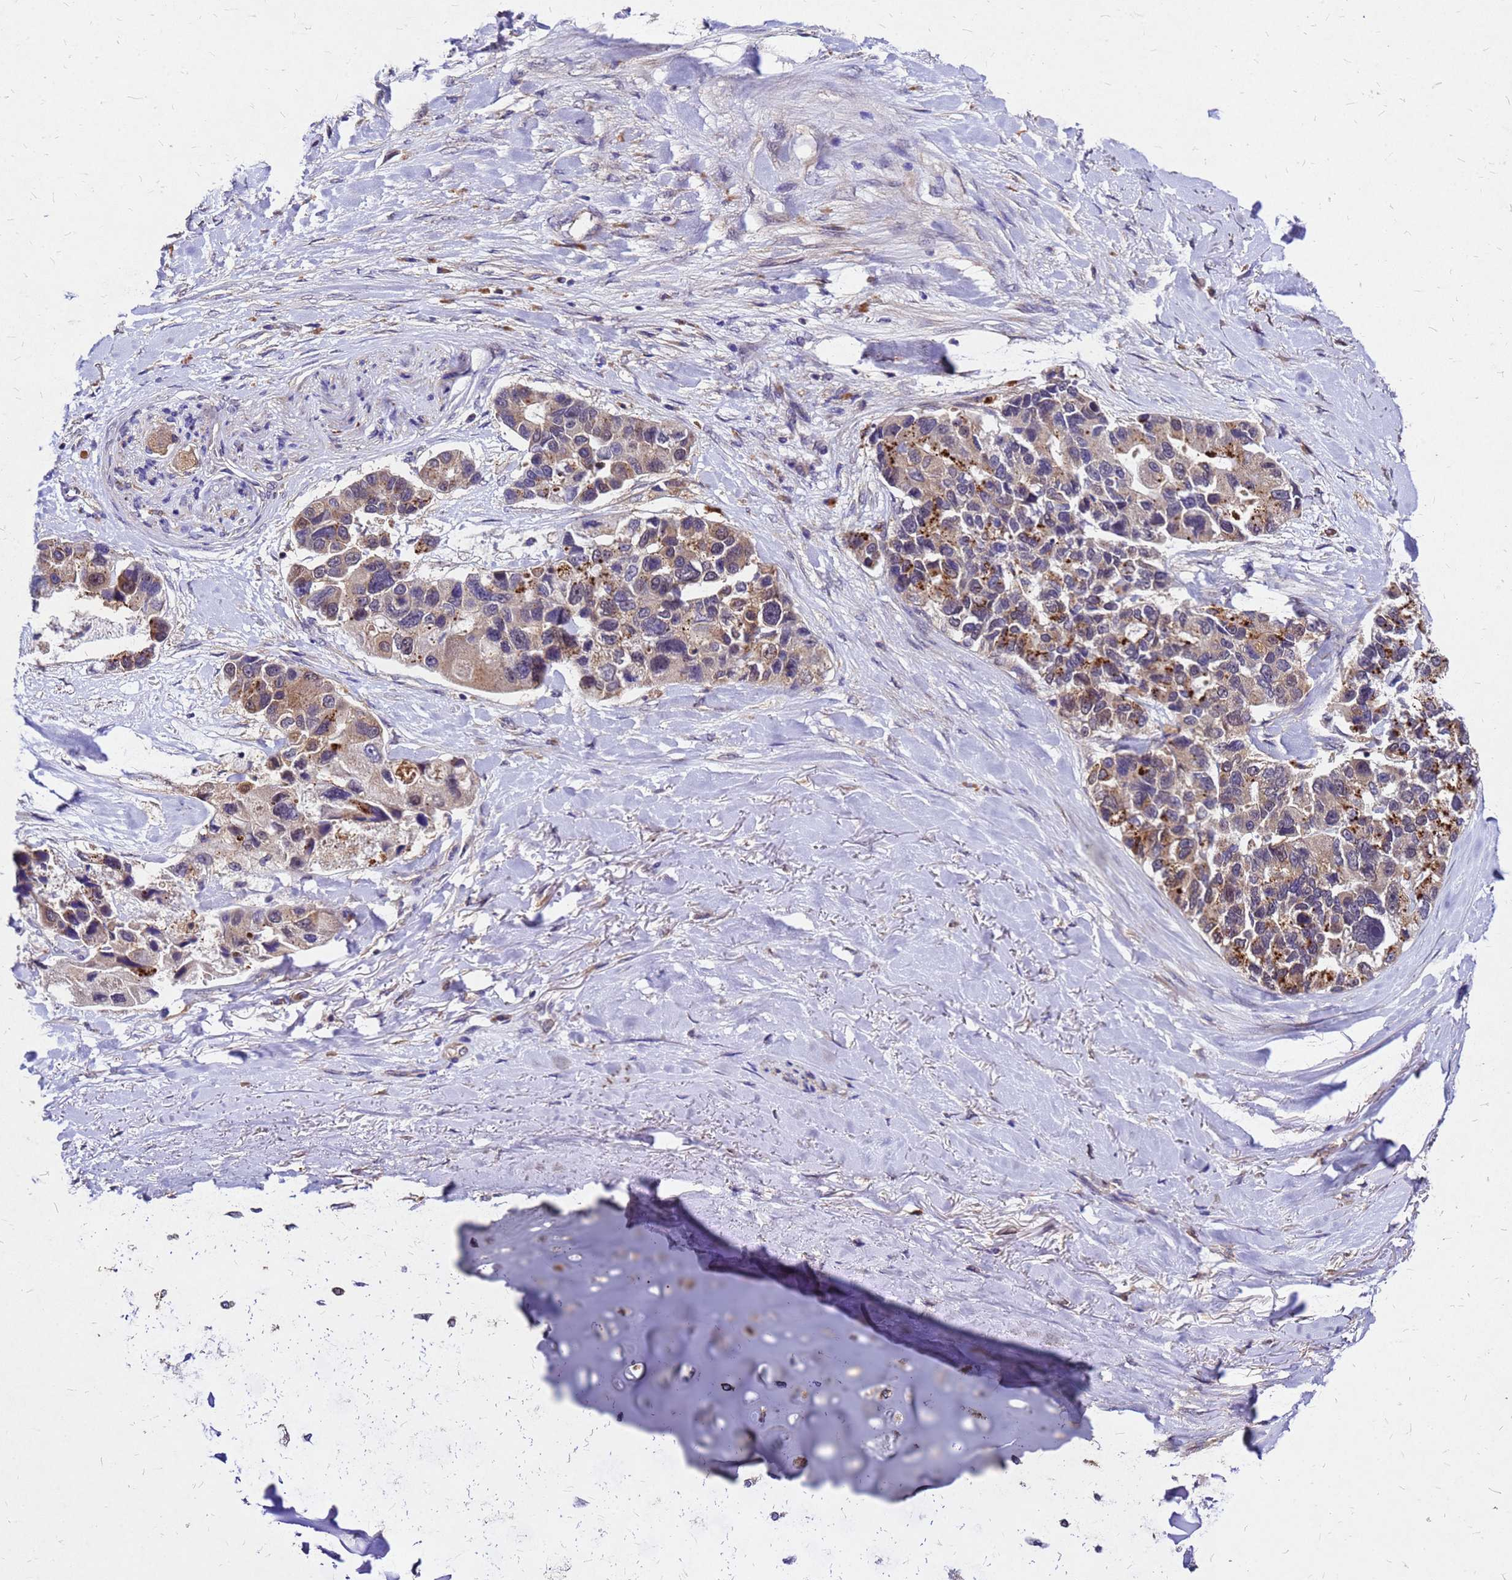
{"staining": {"intensity": "moderate", "quantity": "25%-75%", "location": "cytoplasmic/membranous"}, "tissue": "lung cancer", "cell_type": "Tumor cells", "image_type": "cancer", "snomed": [{"axis": "morphology", "description": "Adenocarcinoma, NOS"}, {"axis": "topography", "description": "Lung"}], "caption": "There is medium levels of moderate cytoplasmic/membranous staining in tumor cells of lung cancer (adenocarcinoma), as demonstrated by immunohistochemical staining (brown color).", "gene": "DUSP23", "patient": {"sex": "female", "age": 54}}